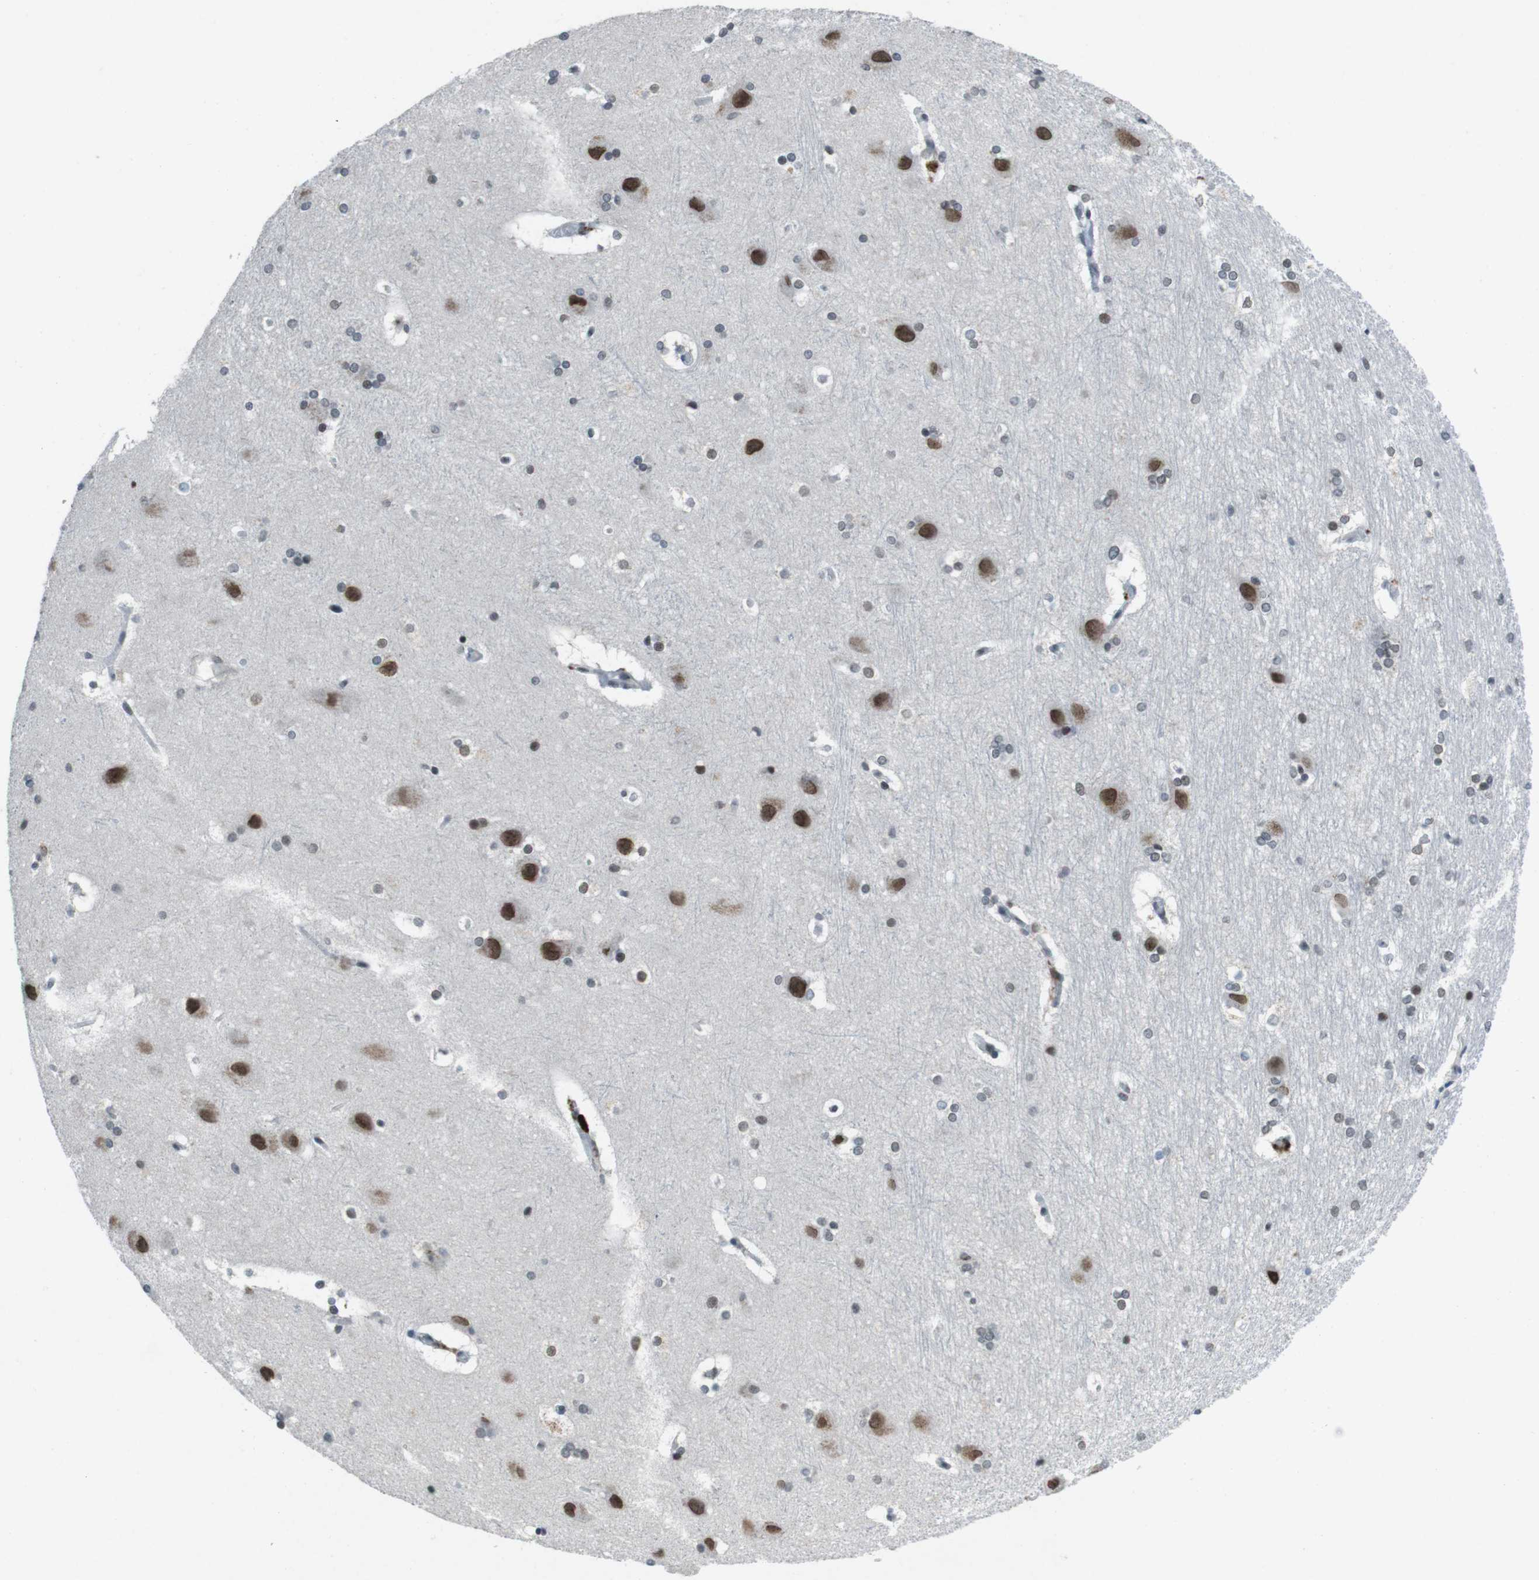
{"staining": {"intensity": "strong", "quantity": "25%-75%", "location": "cytoplasmic/membranous,nuclear"}, "tissue": "hippocampus", "cell_type": "Glial cells", "image_type": "normal", "snomed": [{"axis": "morphology", "description": "Normal tissue, NOS"}, {"axis": "topography", "description": "Hippocampus"}], "caption": "Immunohistochemistry of normal hippocampus exhibits high levels of strong cytoplasmic/membranous,nuclear positivity in approximately 25%-75% of glial cells.", "gene": "MAD1L1", "patient": {"sex": "female", "age": 19}}